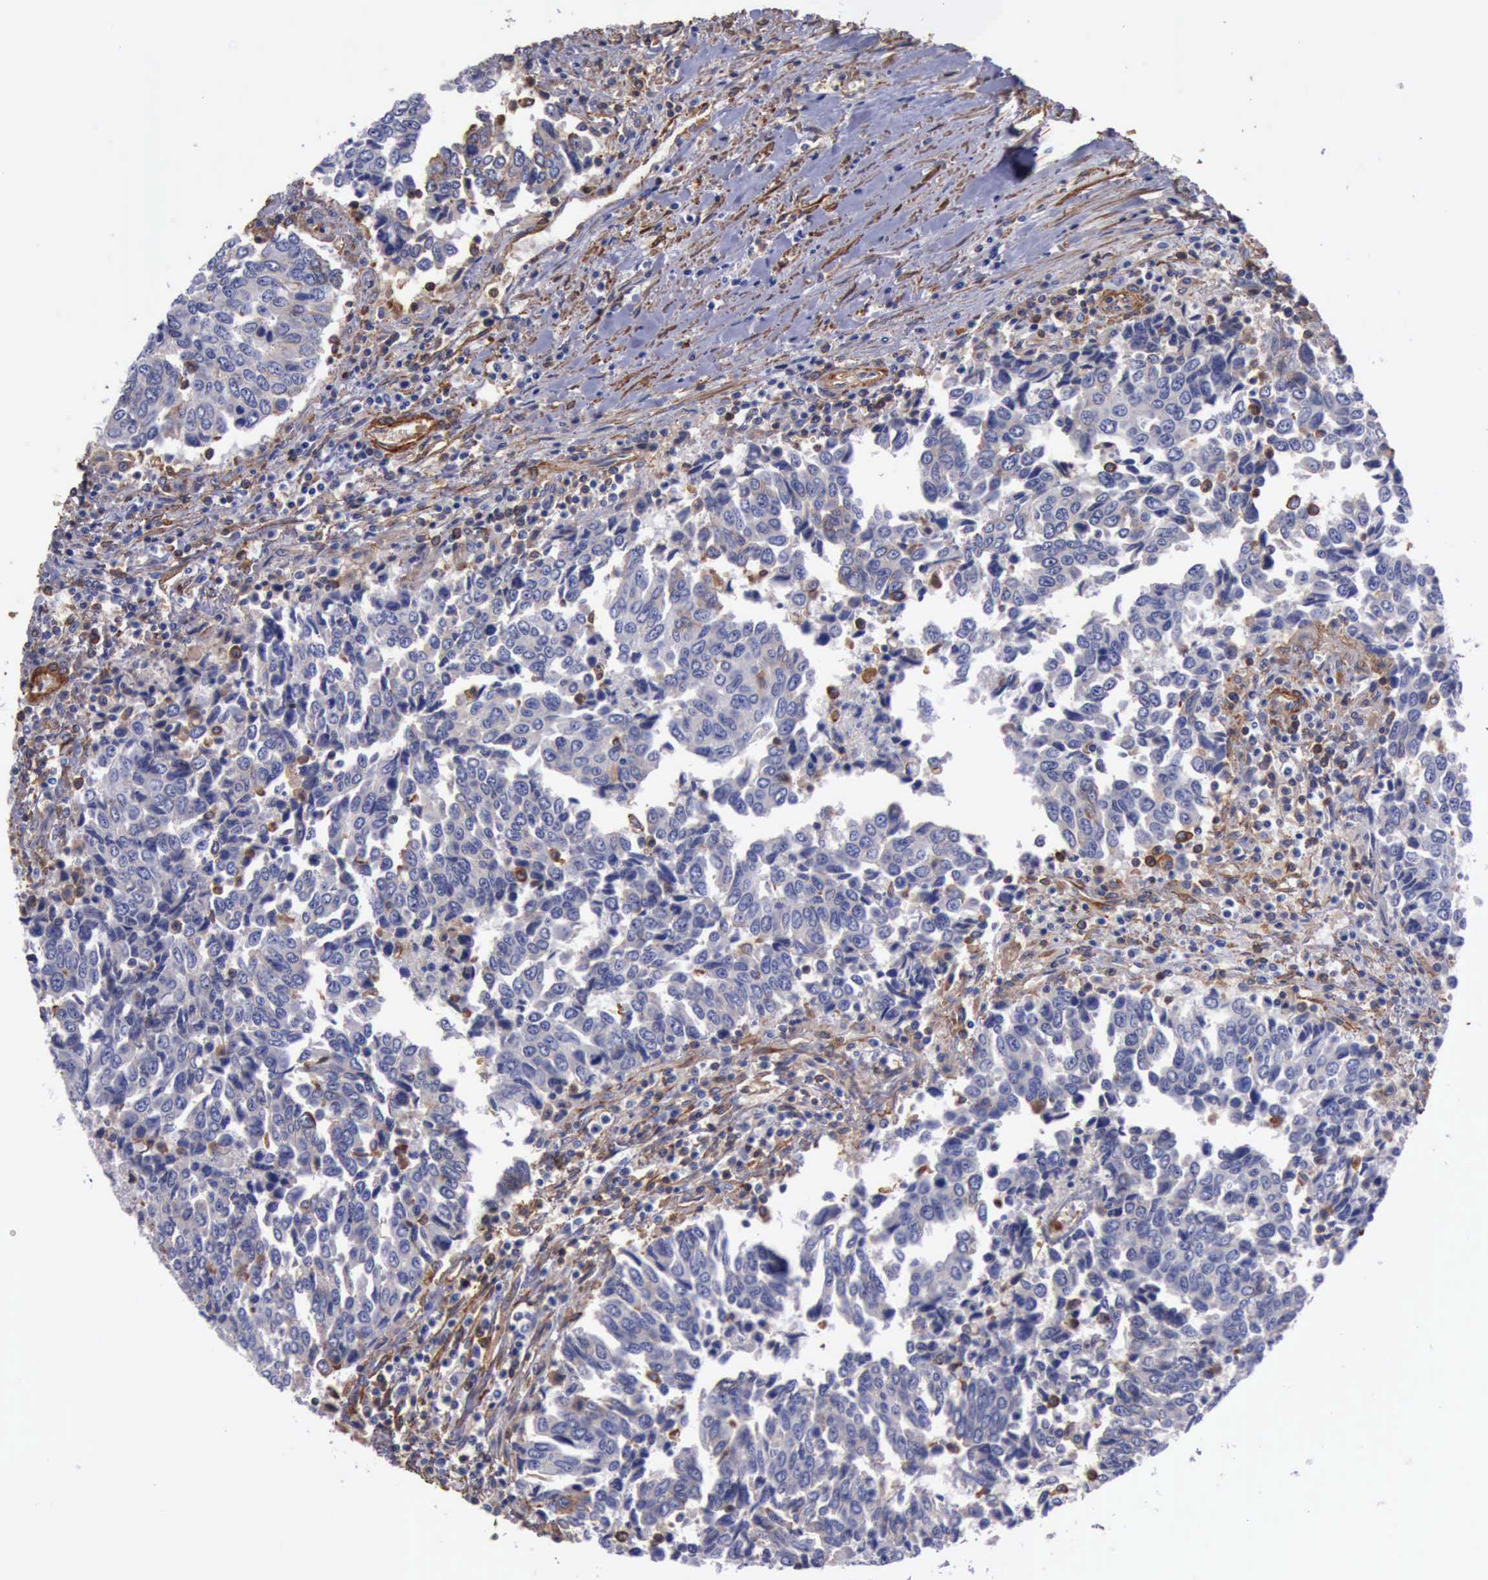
{"staining": {"intensity": "weak", "quantity": "<25%", "location": "cytoplasmic/membranous"}, "tissue": "urothelial cancer", "cell_type": "Tumor cells", "image_type": "cancer", "snomed": [{"axis": "morphology", "description": "Urothelial carcinoma, High grade"}, {"axis": "topography", "description": "Urinary bladder"}], "caption": "This is a micrograph of immunohistochemistry (IHC) staining of urothelial cancer, which shows no positivity in tumor cells. The staining was performed using DAB (3,3'-diaminobenzidine) to visualize the protein expression in brown, while the nuclei were stained in blue with hematoxylin (Magnification: 20x).", "gene": "FLNA", "patient": {"sex": "male", "age": 86}}